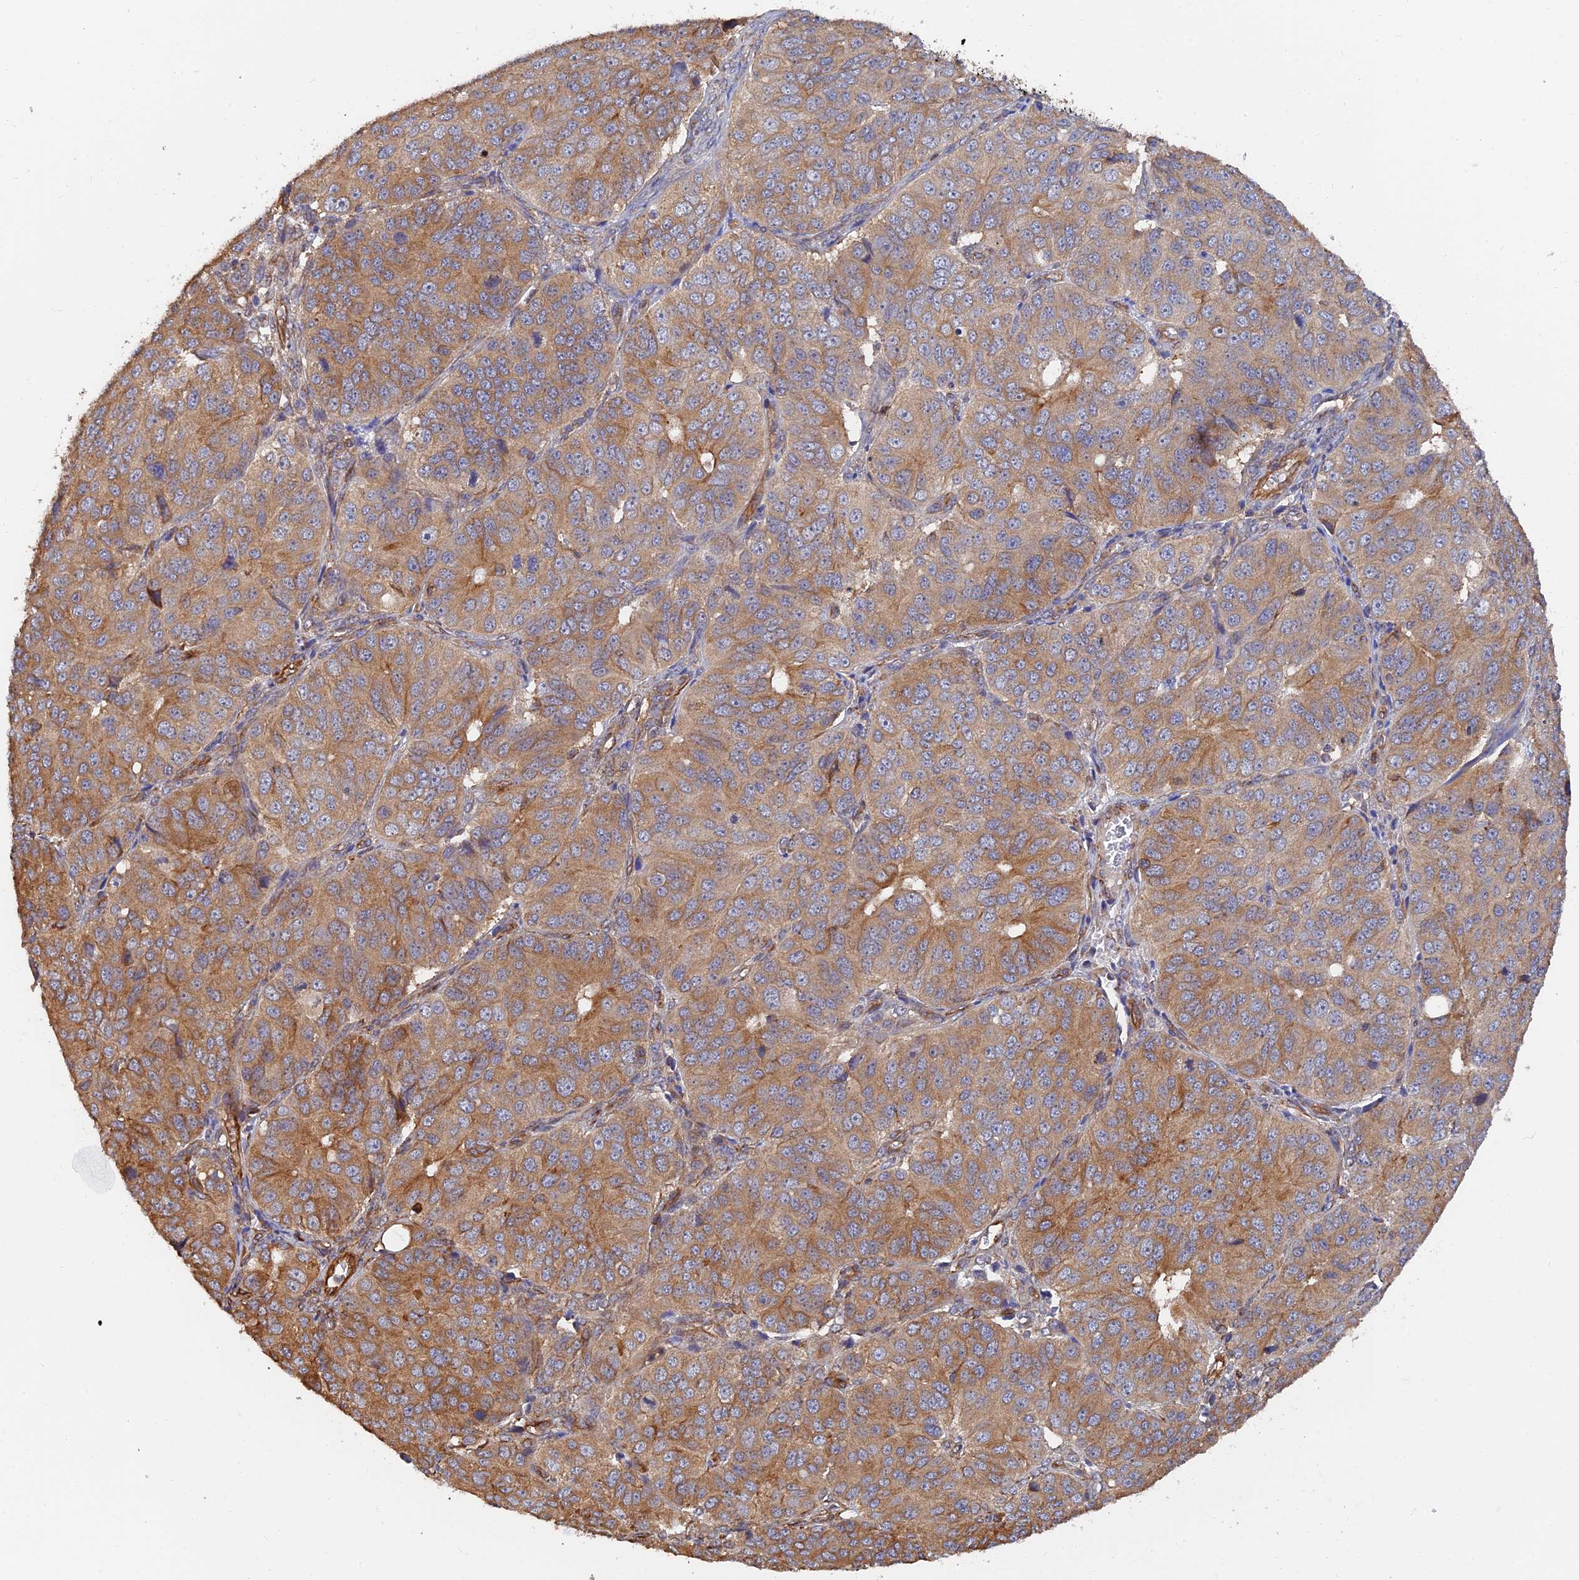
{"staining": {"intensity": "moderate", "quantity": "25%-75%", "location": "cytoplasmic/membranous"}, "tissue": "ovarian cancer", "cell_type": "Tumor cells", "image_type": "cancer", "snomed": [{"axis": "morphology", "description": "Carcinoma, endometroid"}, {"axis": "topography", "description": "Ovary"}], "caption": "Immunohistochemical staining of human endometroid carcinoma (ovarian) exhibits medium levels of moderate cytoplasmic/membranous protein staining in approximately 25%-75% of tumor cells.", "gene": "WBP11", "patient": {"sex": "female", "age": 51}}